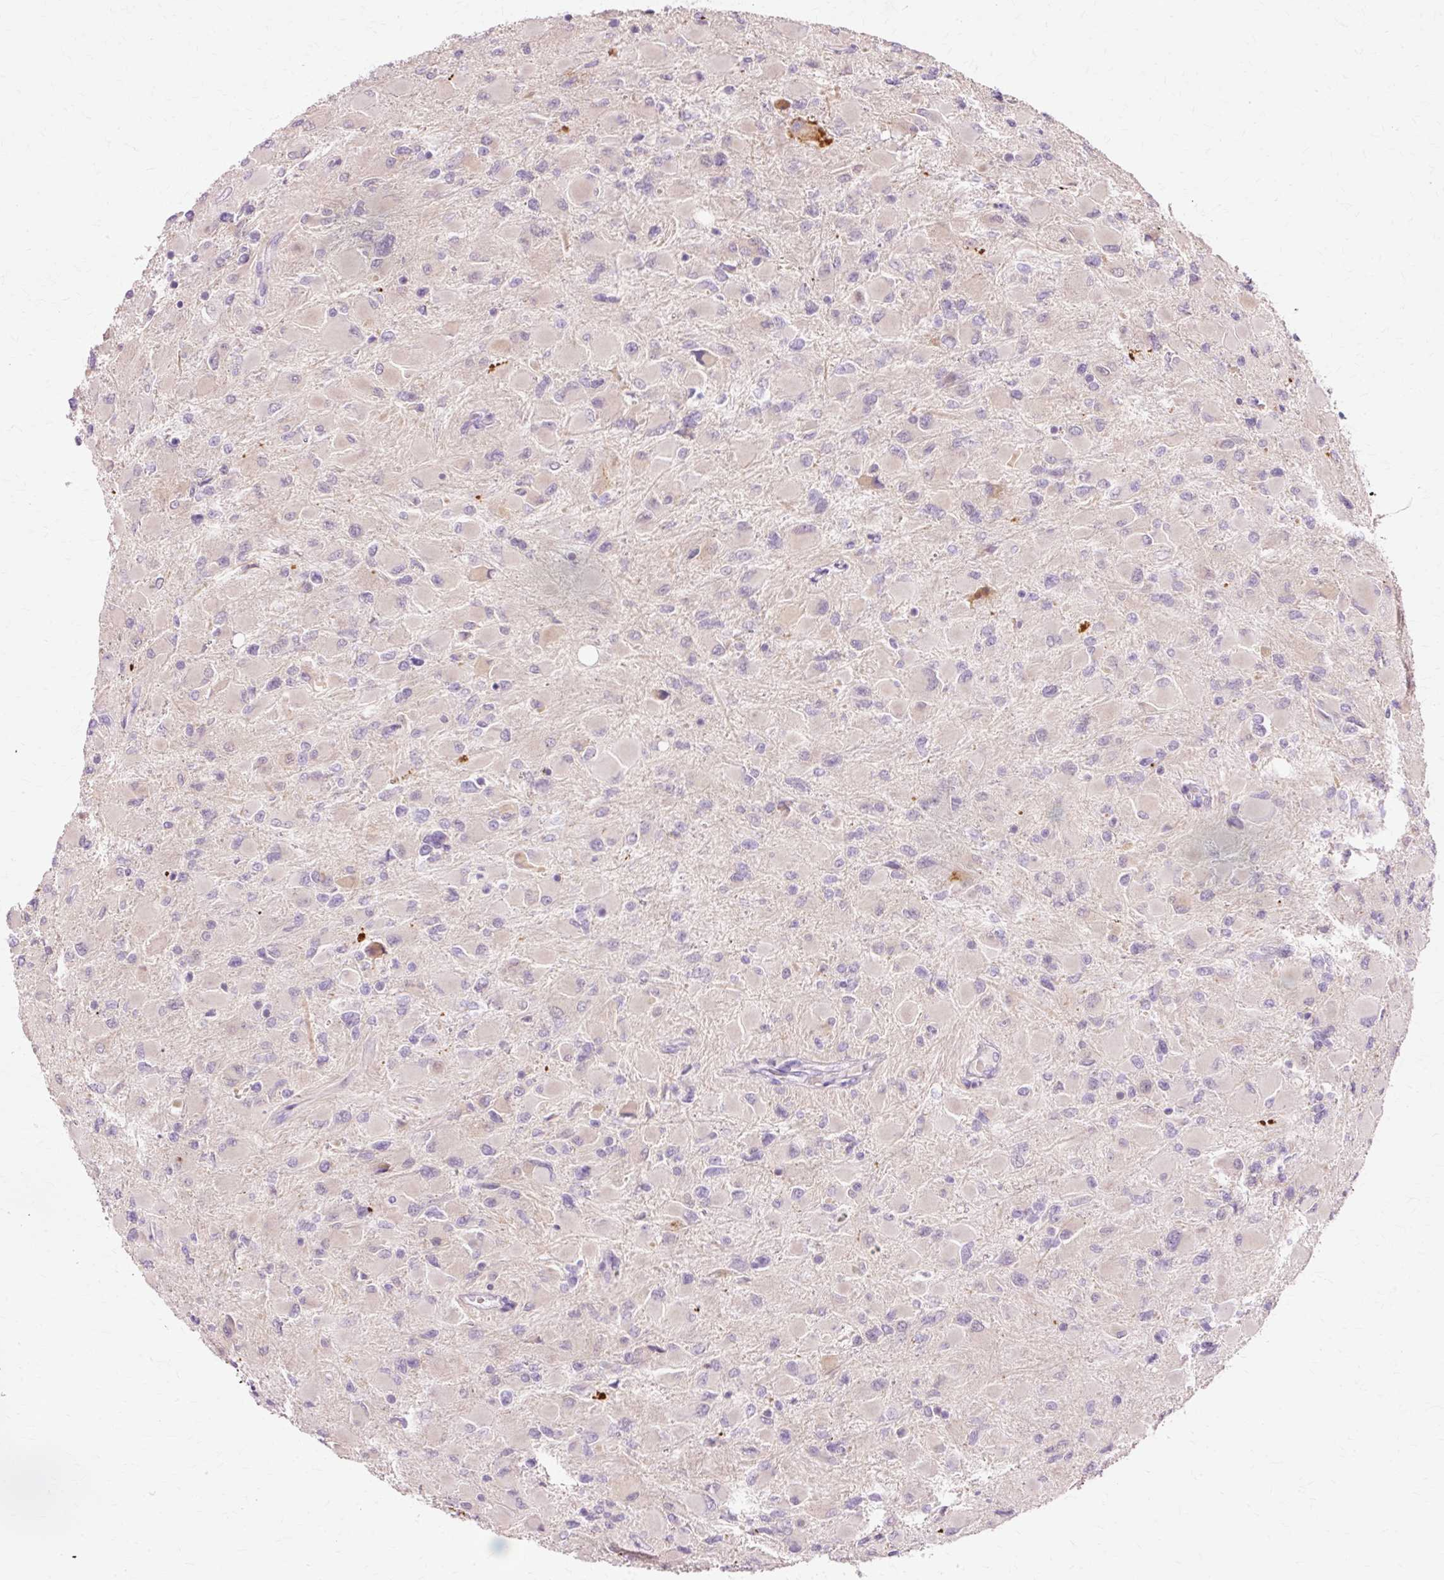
{"staining": {"intensity": "negative", "quantity": "none", "location": "none"}, "tissue": "glioma", "cell_type": "Tumor cells", "image_type": "cancer", "snomed": [{"axis": "morphology", "description": "Glioma, malignant, High grade"}, {"axis": "topography", "description": "Cerebral cortex"}], "caption": "Glioma stained for a protein using immunohistochemistry shows no expression tumor cells.", "gene": "VN1R2", "patient": {"sex": "female", "age": 36}}